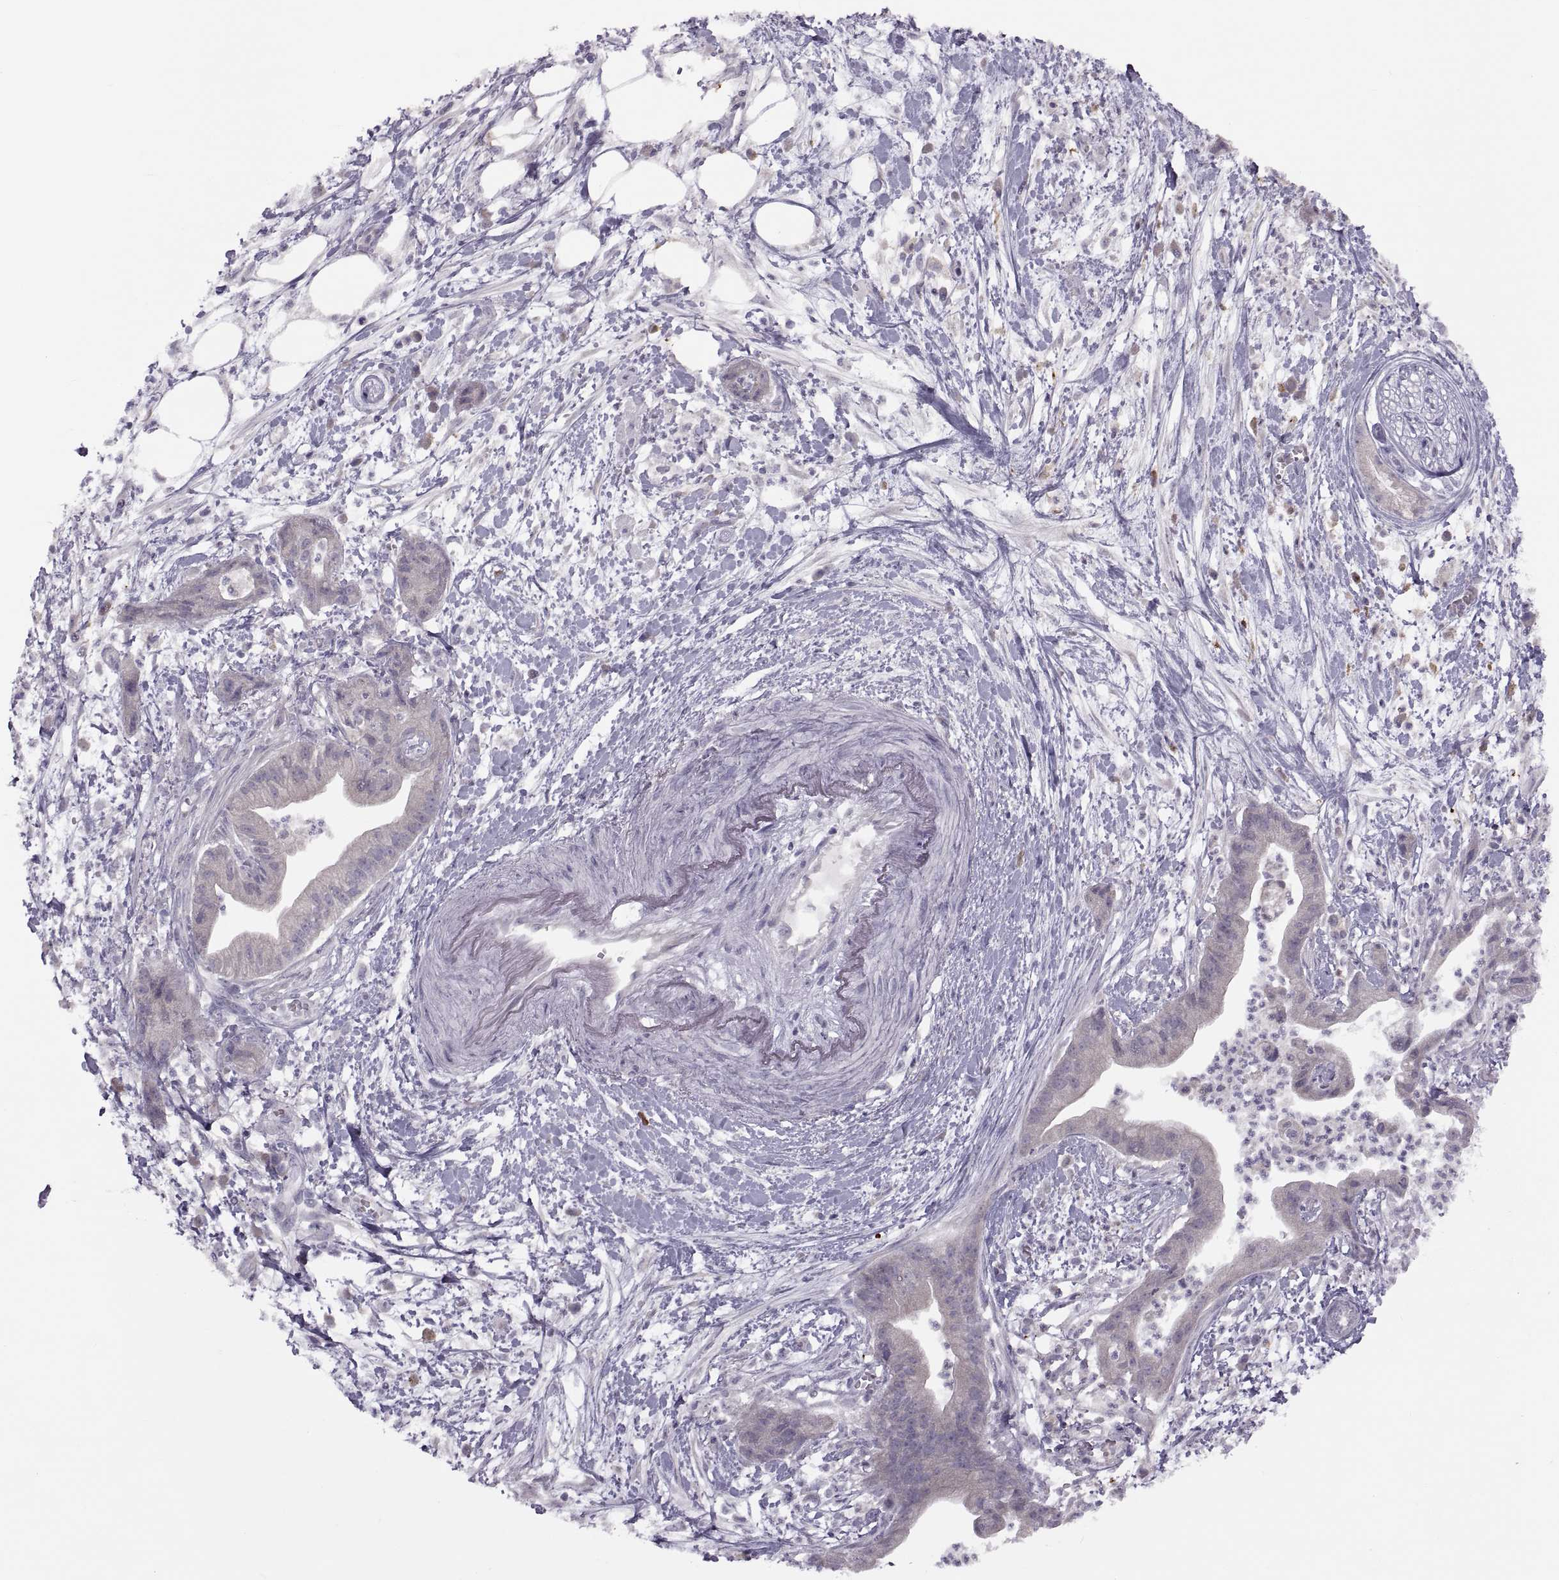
{"staining": {"intensity": "weak", "quantity": "25%-75%", "location": "cytoplasmic/membranous"}, "tissue": "pancreatic cancer", "cell_type": "Tumor cells", "image_type": "cancer", "snomed": [{"axis": "morphology", "description": "Normal tissue, NOS"}, {"axis": "morphology", "description": "Adenocarcinoma, NOS"}, {"axis": "topography", "description": "Lymph node"}, {"axis": "topography", "description": "Pancreas"}], "caption": "DAB immunohistochemical staining of pancreatic cancer reveals weak cytoplasmic/membranous protein staining in about 25%-75% of tumor cells.", "gene": "H2AP", "patient": {"sex": "female", "age": 58}}